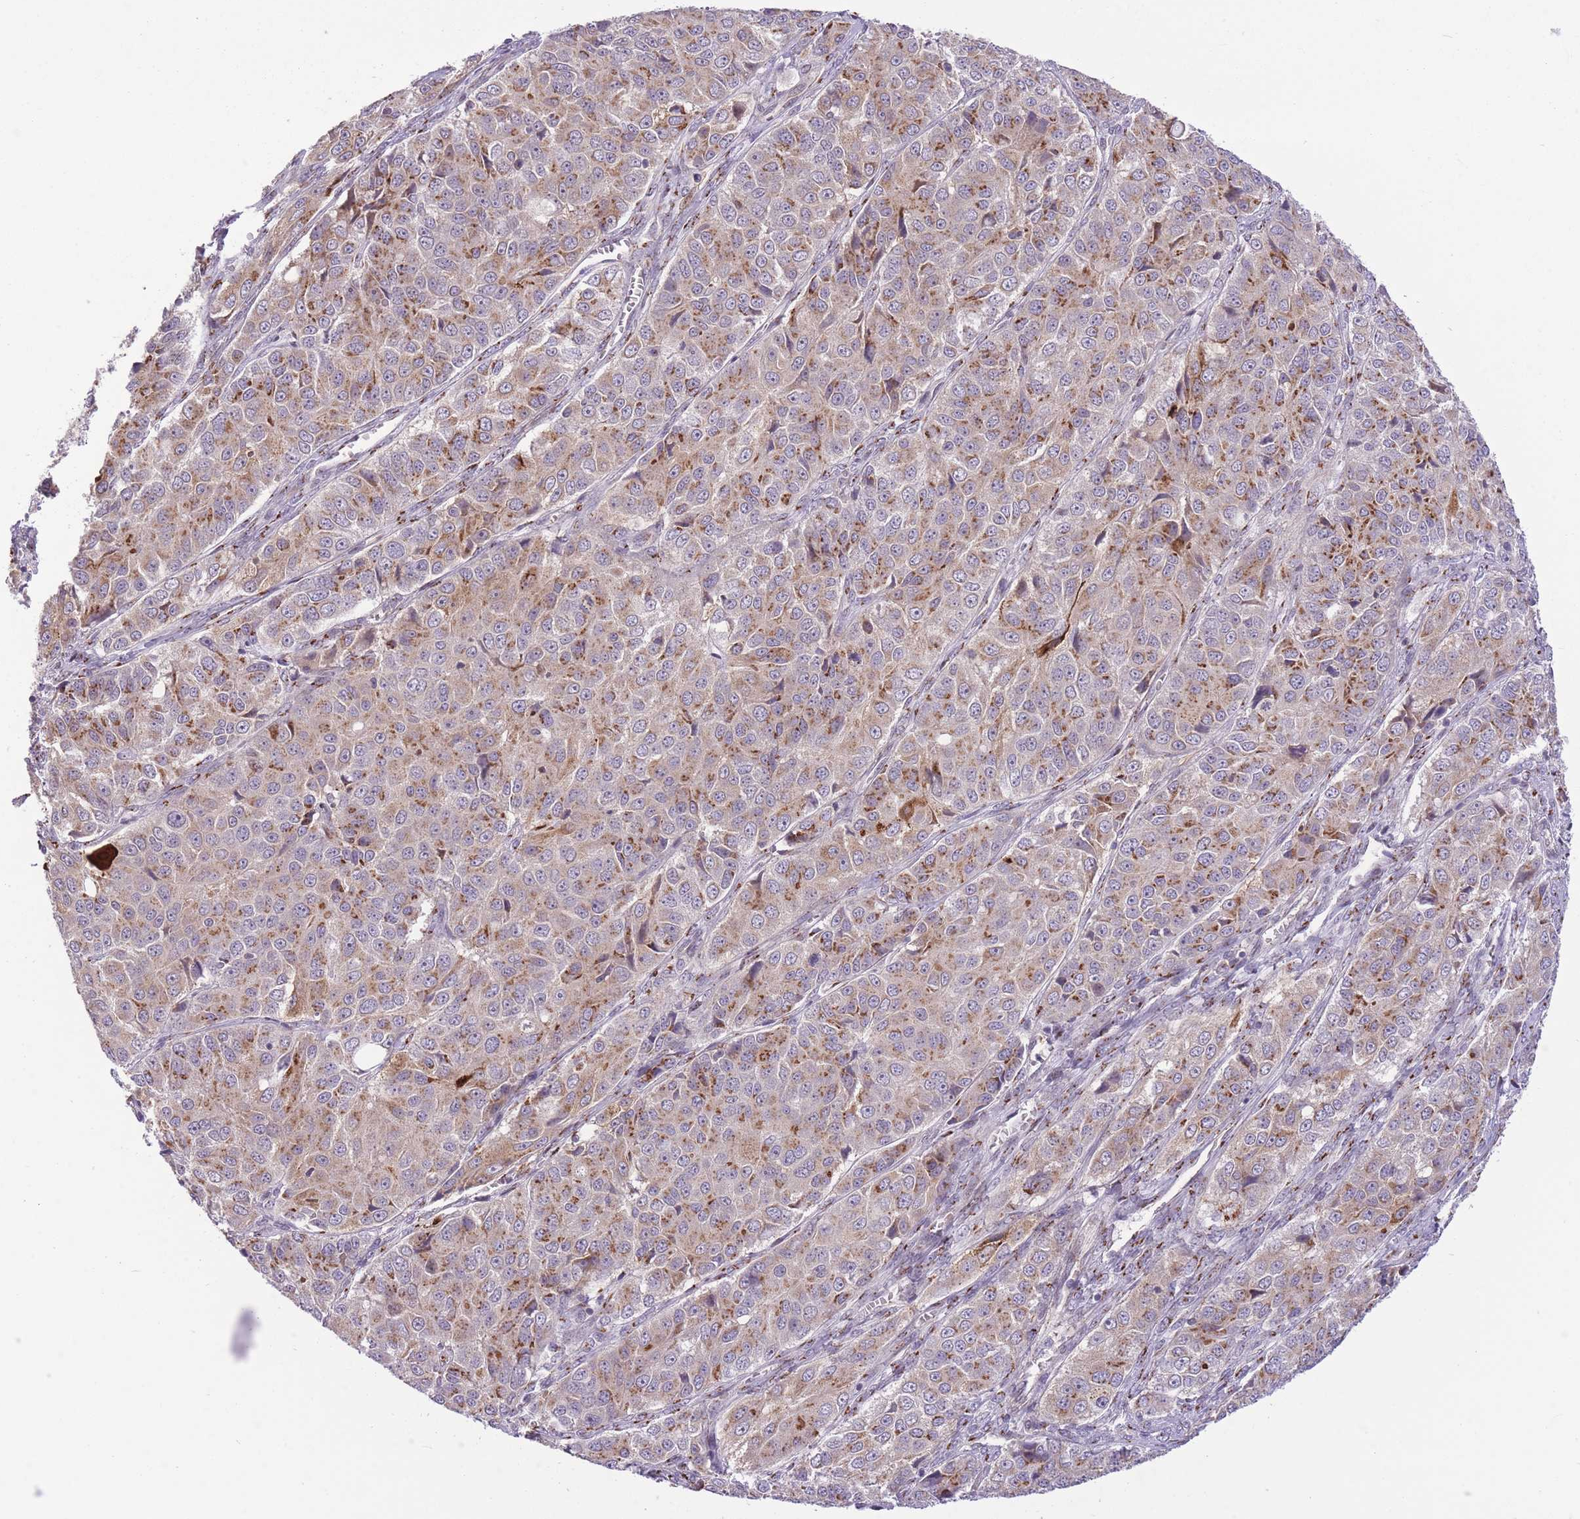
{"staining": {"intensity": "moderate", "quantity": "25%-75%", "location": "cytoplasmic/membranous"}, "tissue": "ovarian cancer", "cell_type": "Tumor cells", "image_type": "cancer", "snomed": [{"axis": "morphology", "description": "Carcinoma, endometroid"}, {"axis": "topography", "description": "Ovary"}], "caption": "Human ovarian endometroid carcinoma stained for a protein (brown) shows moderate cytoplasmic/membranous positive expression in about 25%-75% of tumor cells.", "gene": "ZBED5", "patient": {"sex": "female", "age": 51}}